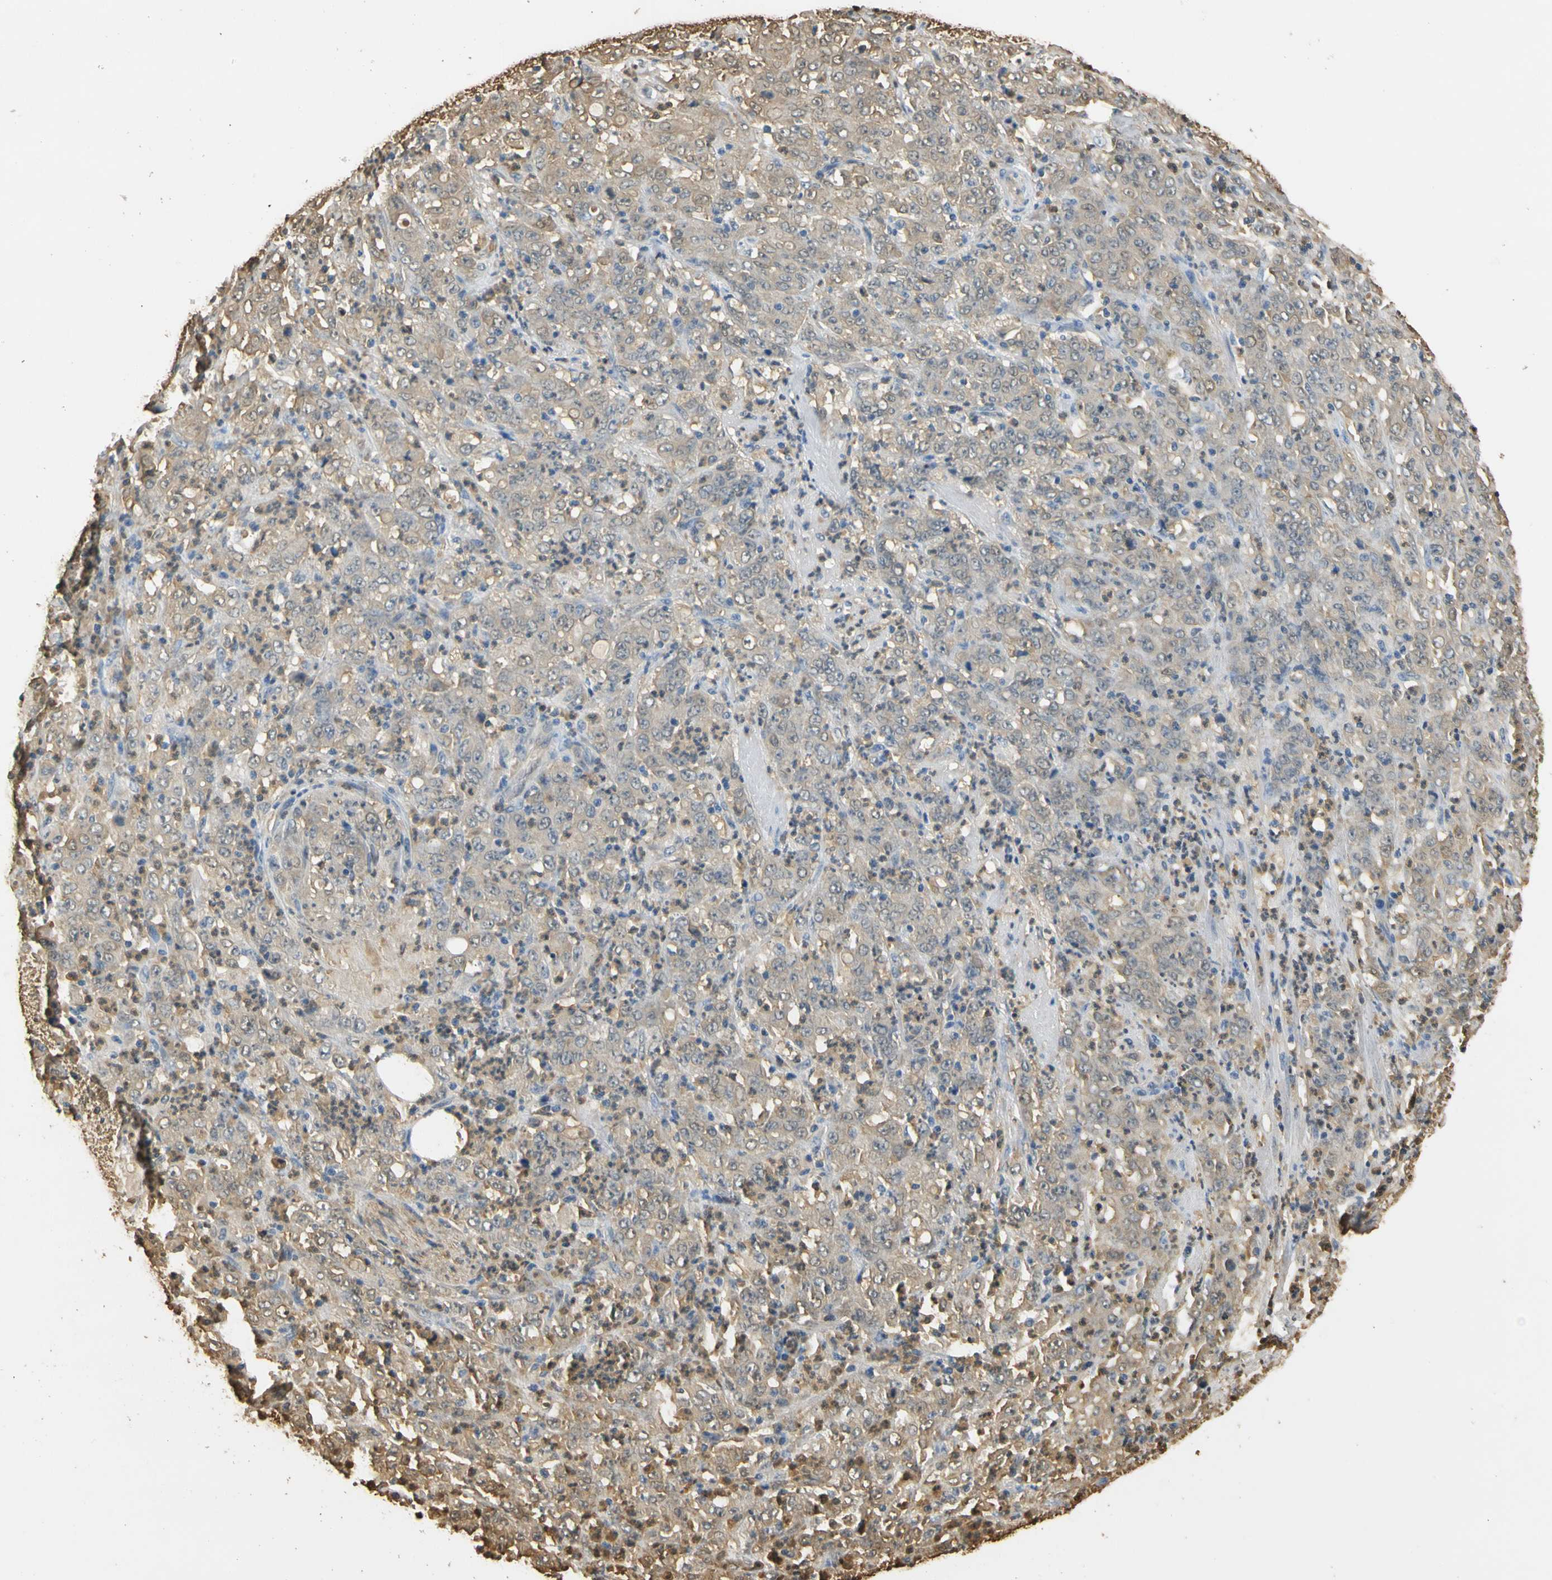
{"staining": {"intensity": "weak", "quantity": ">75%", "location": "cytoplasmic/membranous"}, "tissue": "stomach cancer", "cell_type": "Tumor cells", "image_type": "cancer", "snomed": [{"axis": "morphology", "description": "Adenocarcinoma, NOS"}, {"axis": "topography", "description": "Stomach, lower"}], "caption": "Approximately >75% of tumor cells in stomach adenocarcinoma exhibit weak cytoplasmic/membranous protein positivity as visualized by brown immunohistochemical staining.", "gene": "S100A6", "patient": {"sex": "female", "age": 71}}